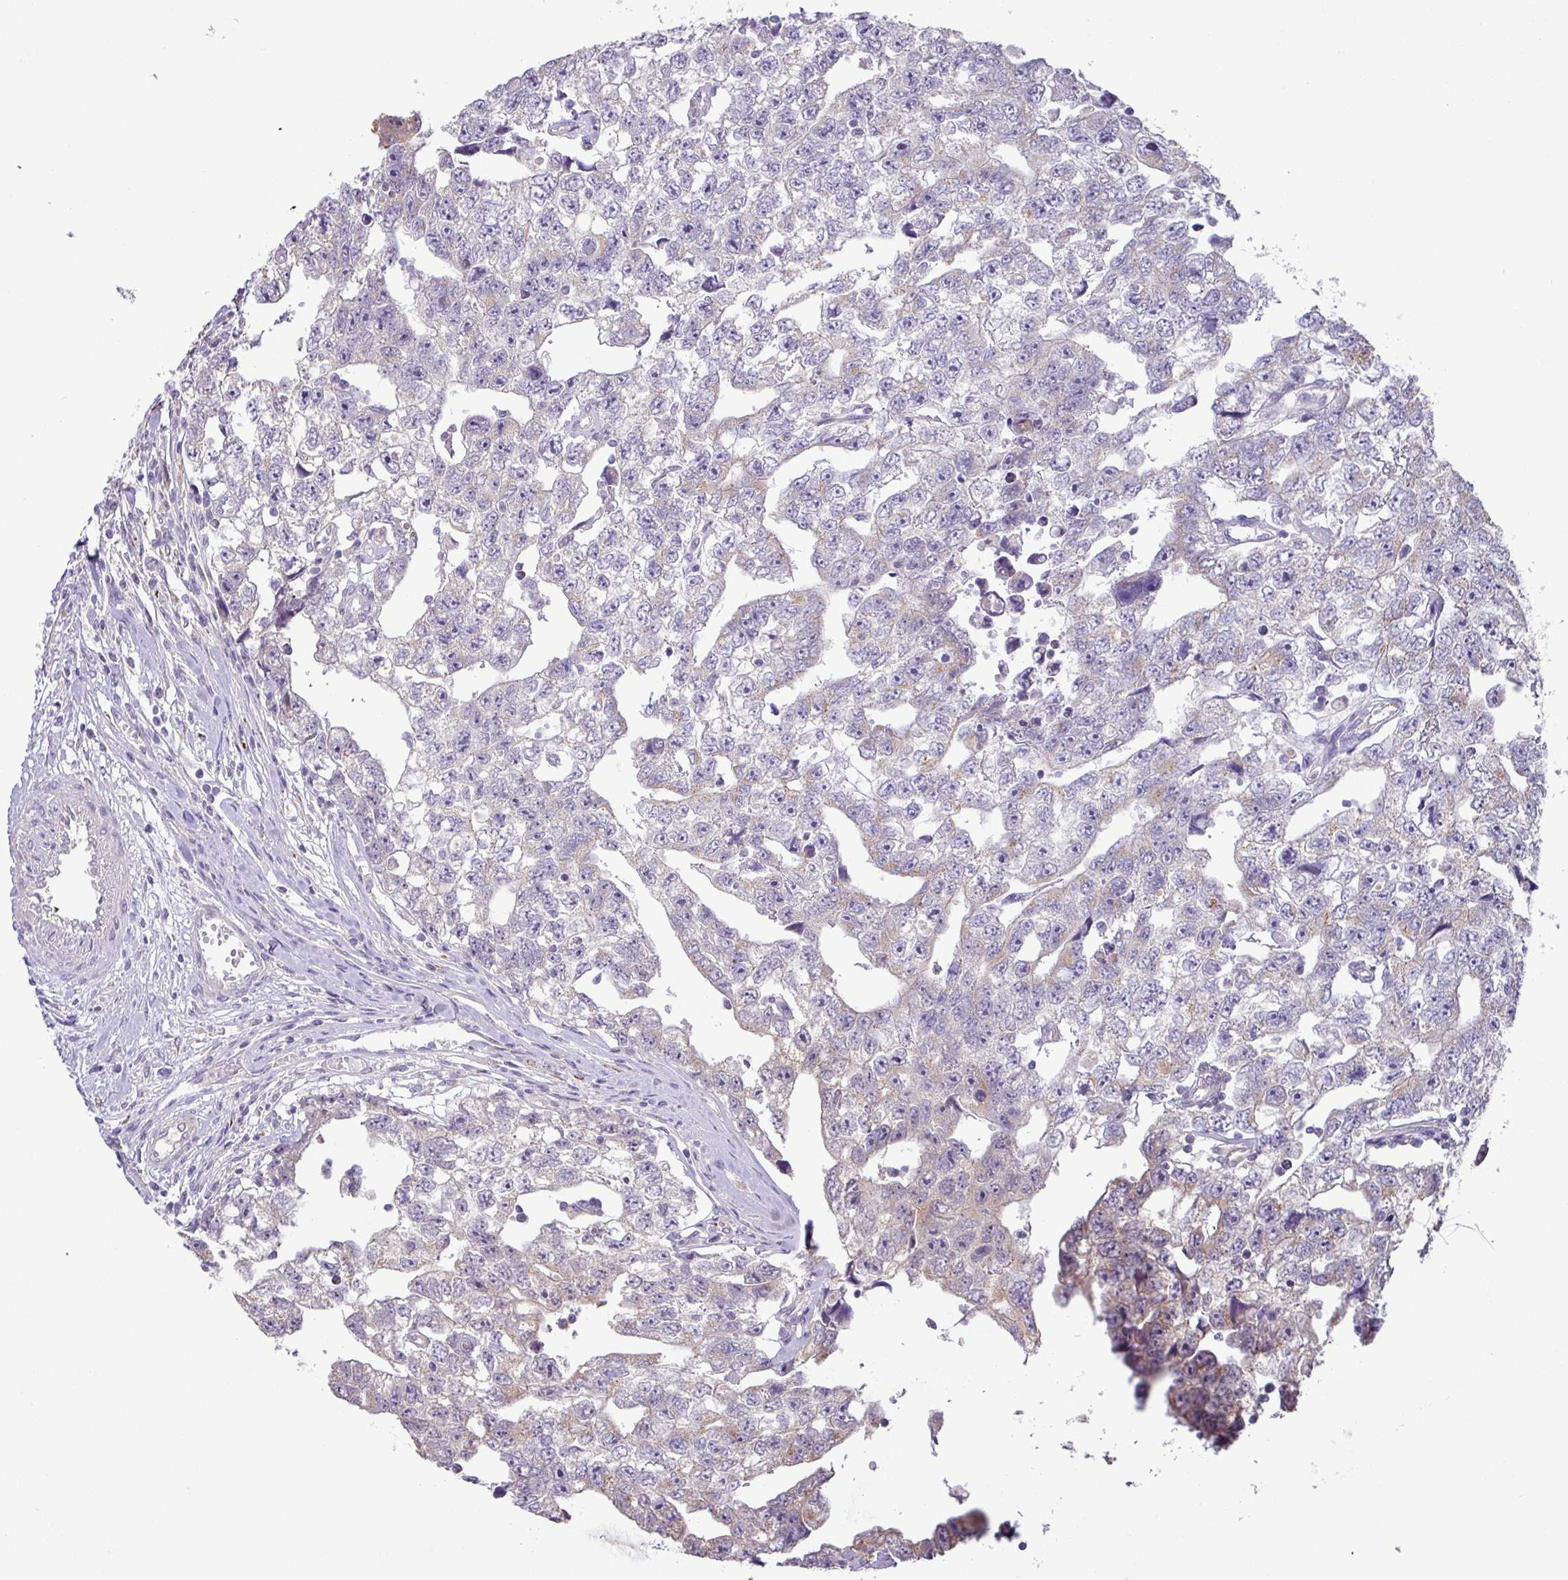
{"staining": {"intensity": "negative", "quantity": "none", "location": "none"}, "tissue": "testis cancer", "cell_type": "Tumor cells", "image_type": "cancer", "snomed": [{"axis": "morphology", "description": "Carcinoma, Embryonal, NOS"}, {"axis": "topography", "description": "Testis"}], "caption": "This is an IHC micrograph of testis cancer (embryonal carcinoma). There is no staining in tumor cells.", "gene": "GALNT12", "patient": {"sex": "male", "age": 22}}